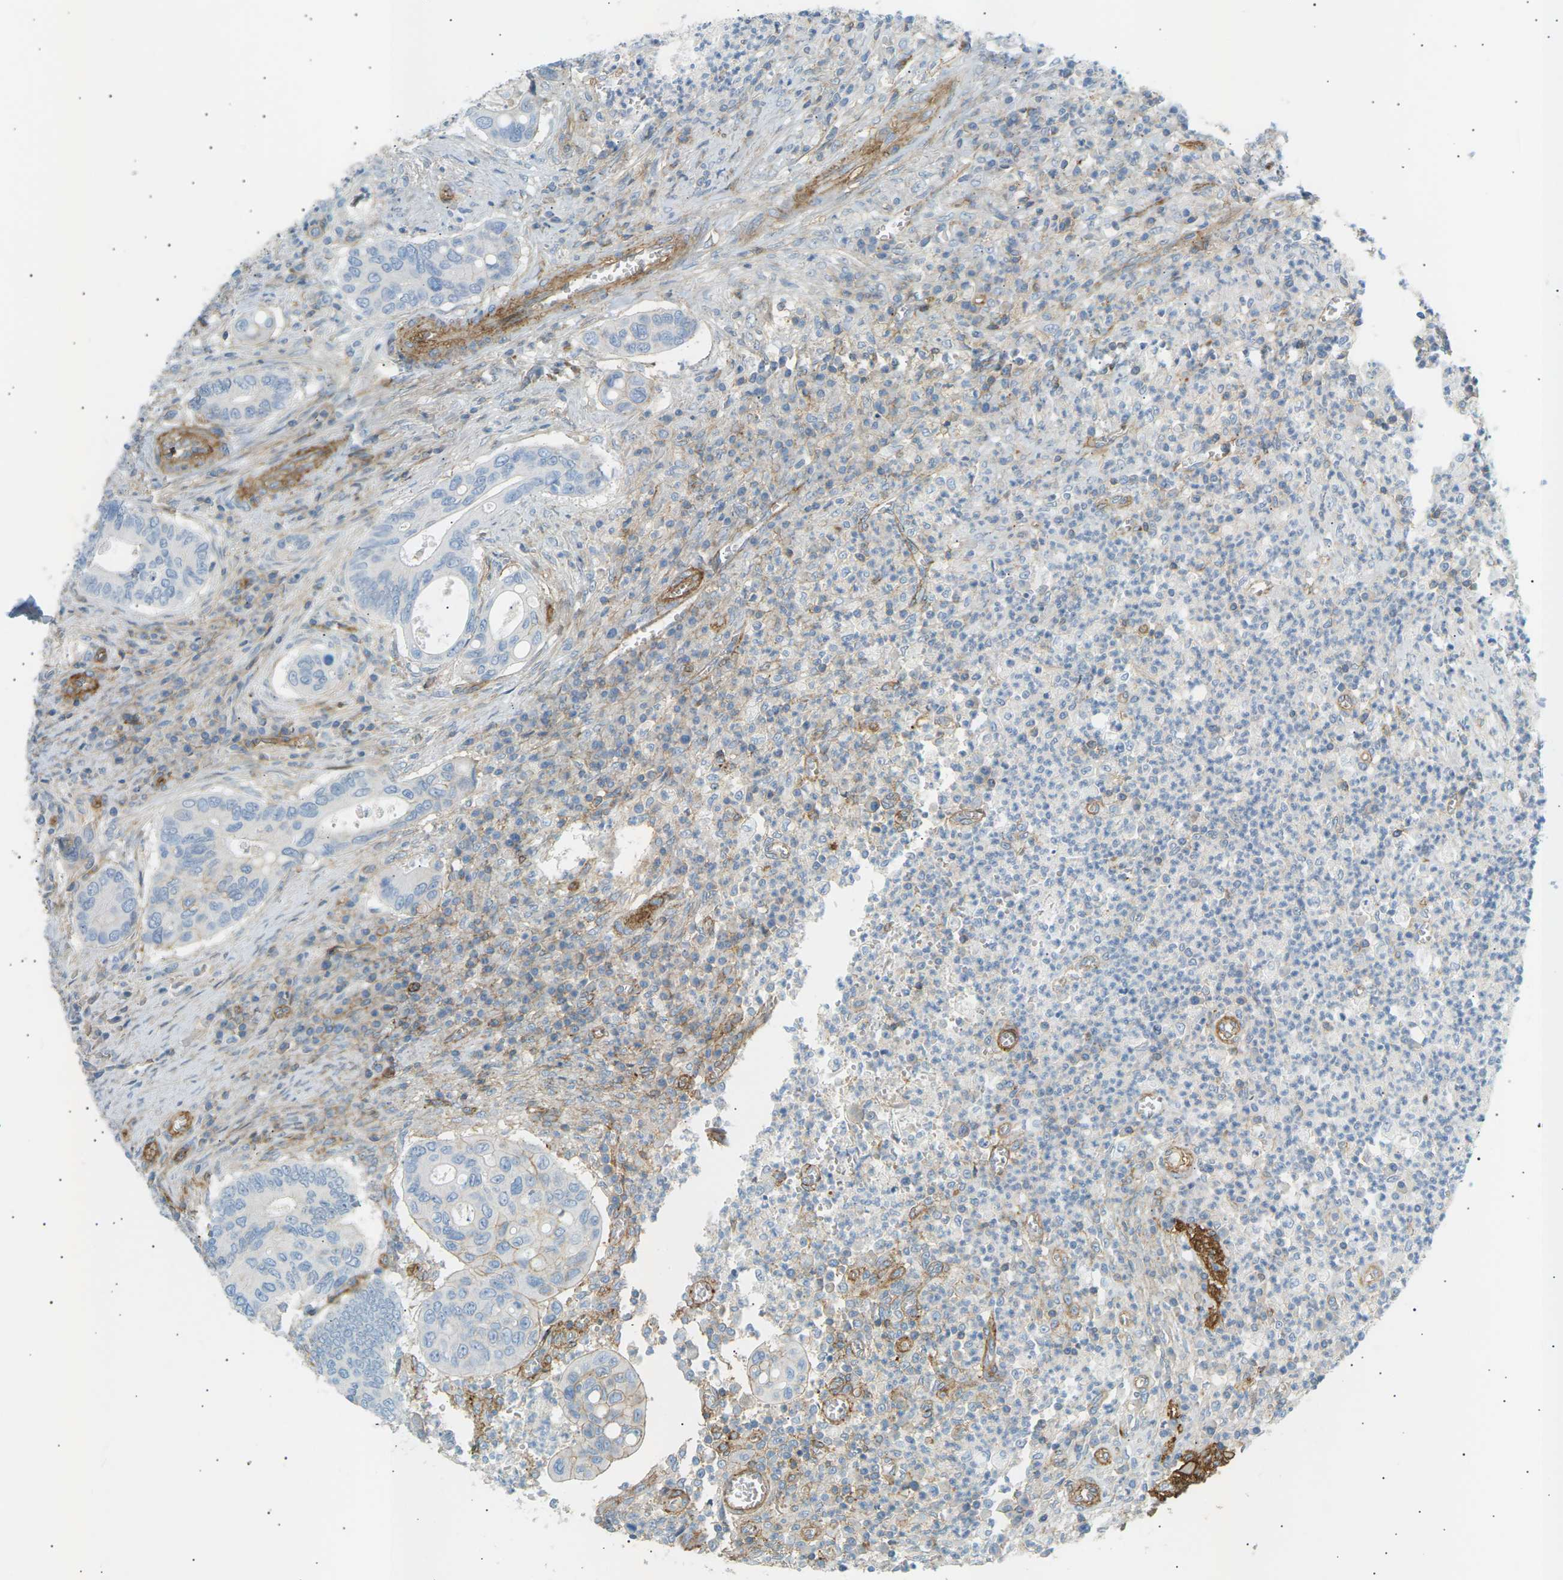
{"staining": {"intensity": "weak", "quantity": "<25%", "location": "cytoplasmic/membranous"}, "tissue": "colorectal cancer", "cell_type": "Tumor cells", "image_type": "cancer", "snomed": [{"axis": "morphology", "description": "Inflammation, NOS"}, {"axis": "morphology", "description": "Adenocarcinoma, NOS"}, {"axis": "topography", "description": "Colon"}], "caption": "The immunohistochemistry histopathology image has no significant expression in tumor cells of colorectal adenocarcinoma tissue.", "gene": "ATP2B4", "patient": {"sex": "male", "age": 72}}